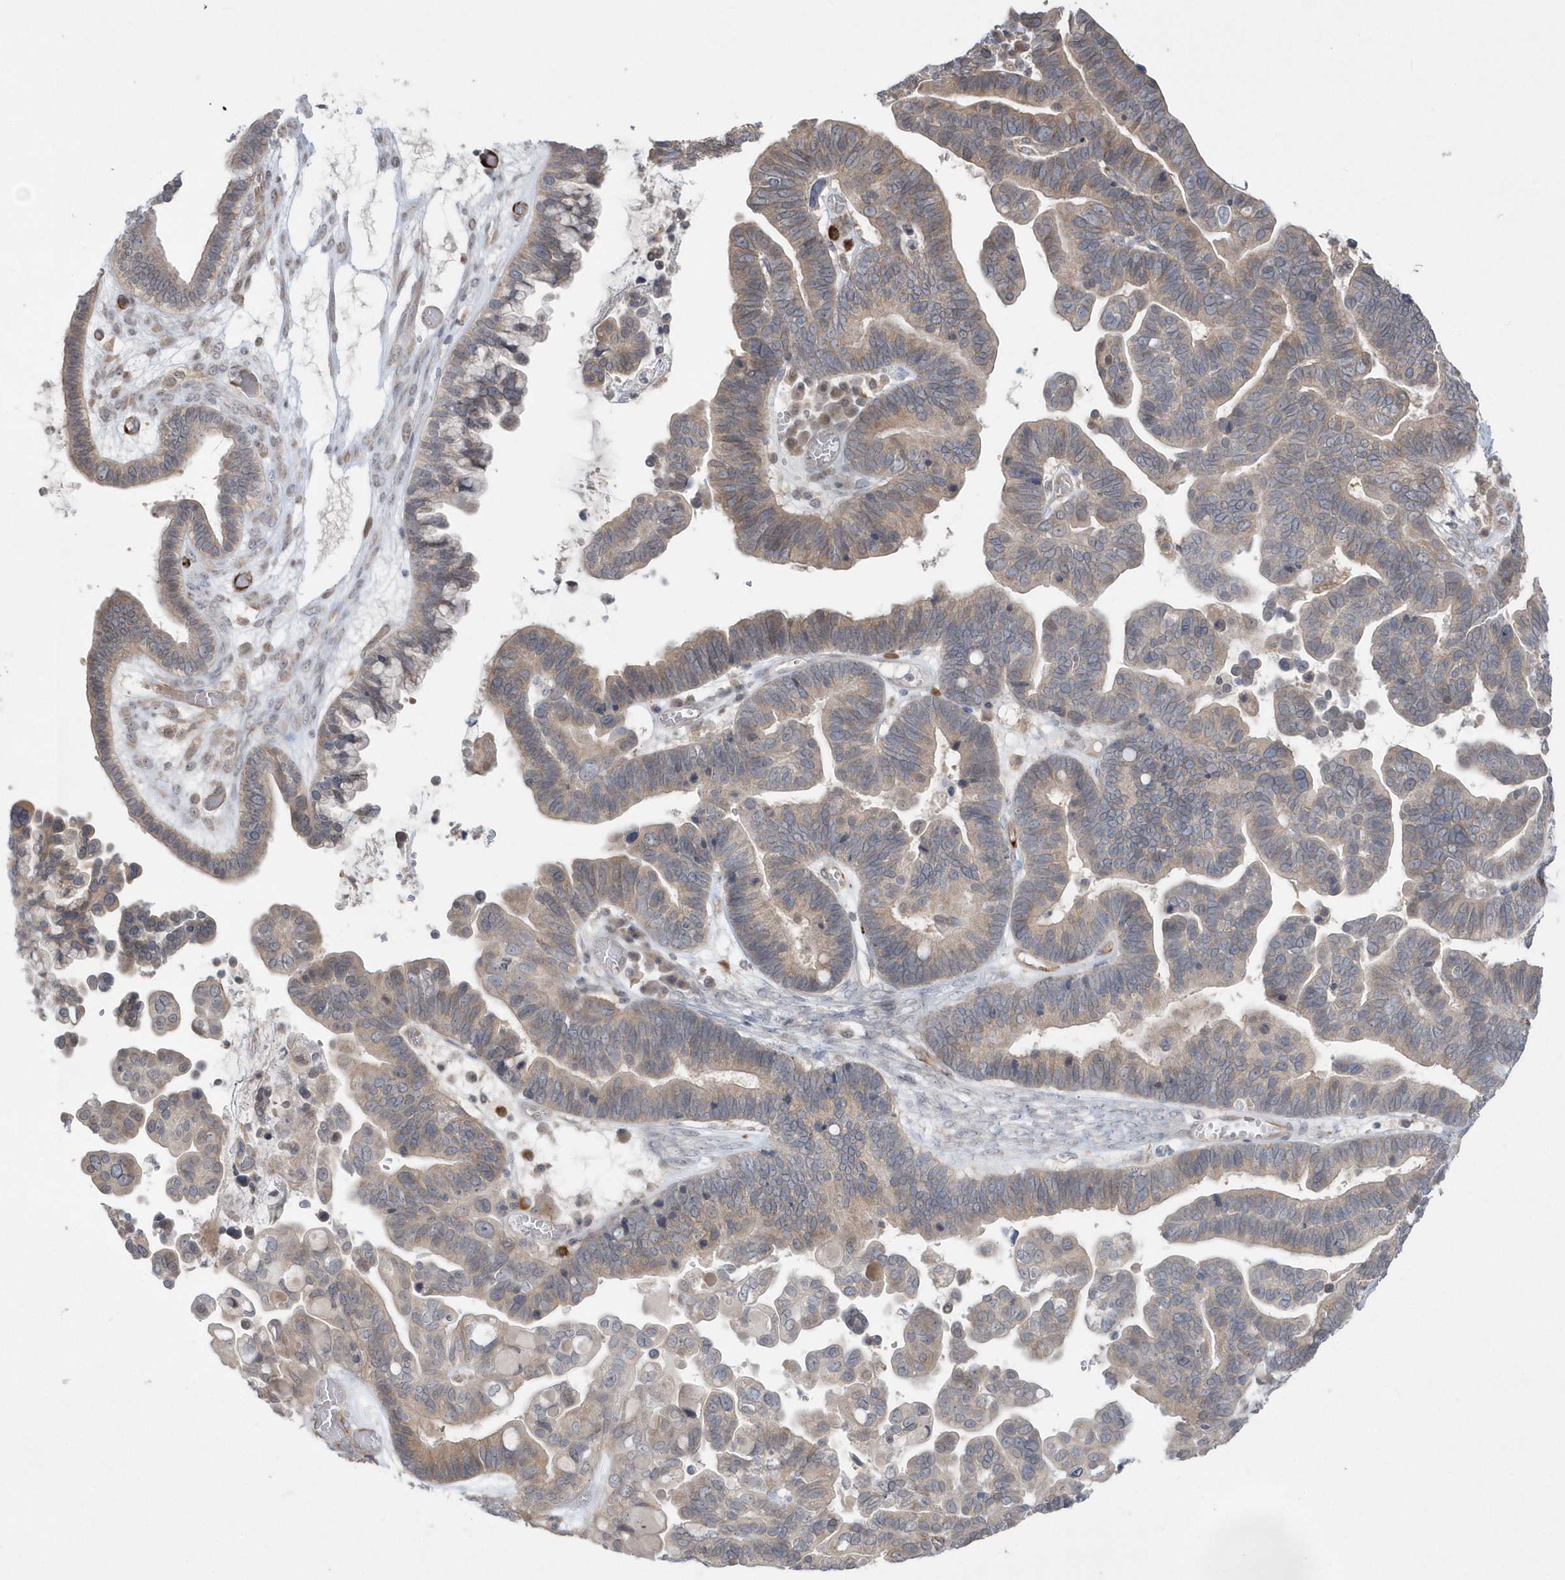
{"staining": {"intensity": "weak", "quantity": ">75%", "location": "cytoplasmic/membranous"}, "tissue": "ovarian cancer", "cell_type": "Tumor cells", "image_type": "cancer", "snomed": [{"axis": "morphology", "description": "Cystadenocarcinoma, serous, NOS"}, {"axis": "topography", "description": "Ovary"}], "caption": "Protein staining of ovarian cancer (serous cystadenocarcinoma) tissue displays weak cytoplasmic/membranous positivity in about >75% of tumor cells.", "gene": "DHX57", "patient": {"sex": "female", "age": 56}}